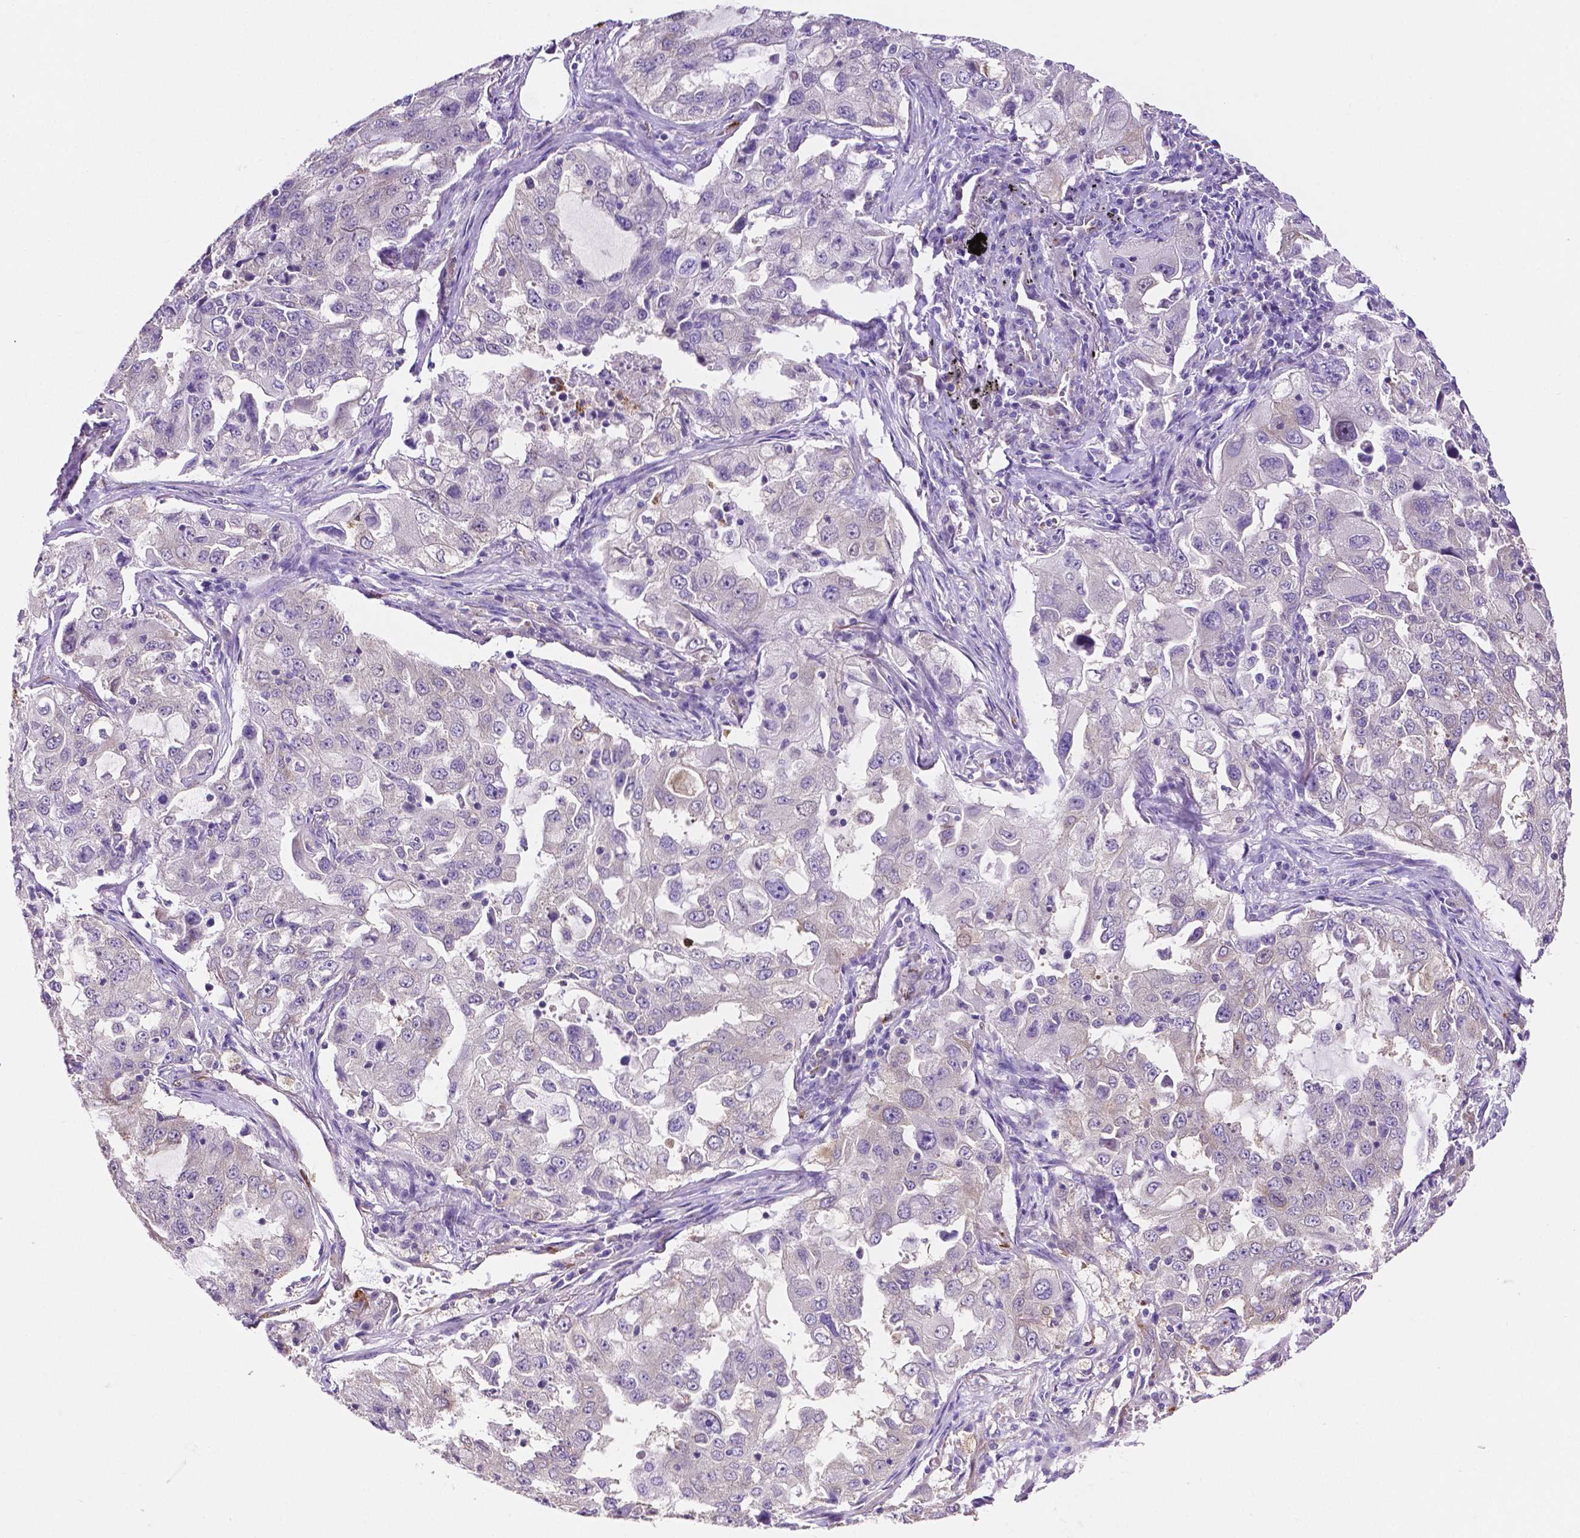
{"staining": {"intensity": "negative", "quantity": "none", "location": "none"}, "tissue": "lung cancer", "cell_type": "Tumor cells", "image_type": "cancer", "snomed": [{"axis": "morphology", "description": "Adenocarcinoma, NOS"}, {"axis": "topography", "description": "Lung"}], "caption": "The micrograph exhibits no staining of tumor cells in lung cancer (adenocarcinoma). (Brightfield microscopy of DAB immunohistochemistry at high magnification).", "gene": "MMP9", "patient": {"sex": "female", "age": 61}}